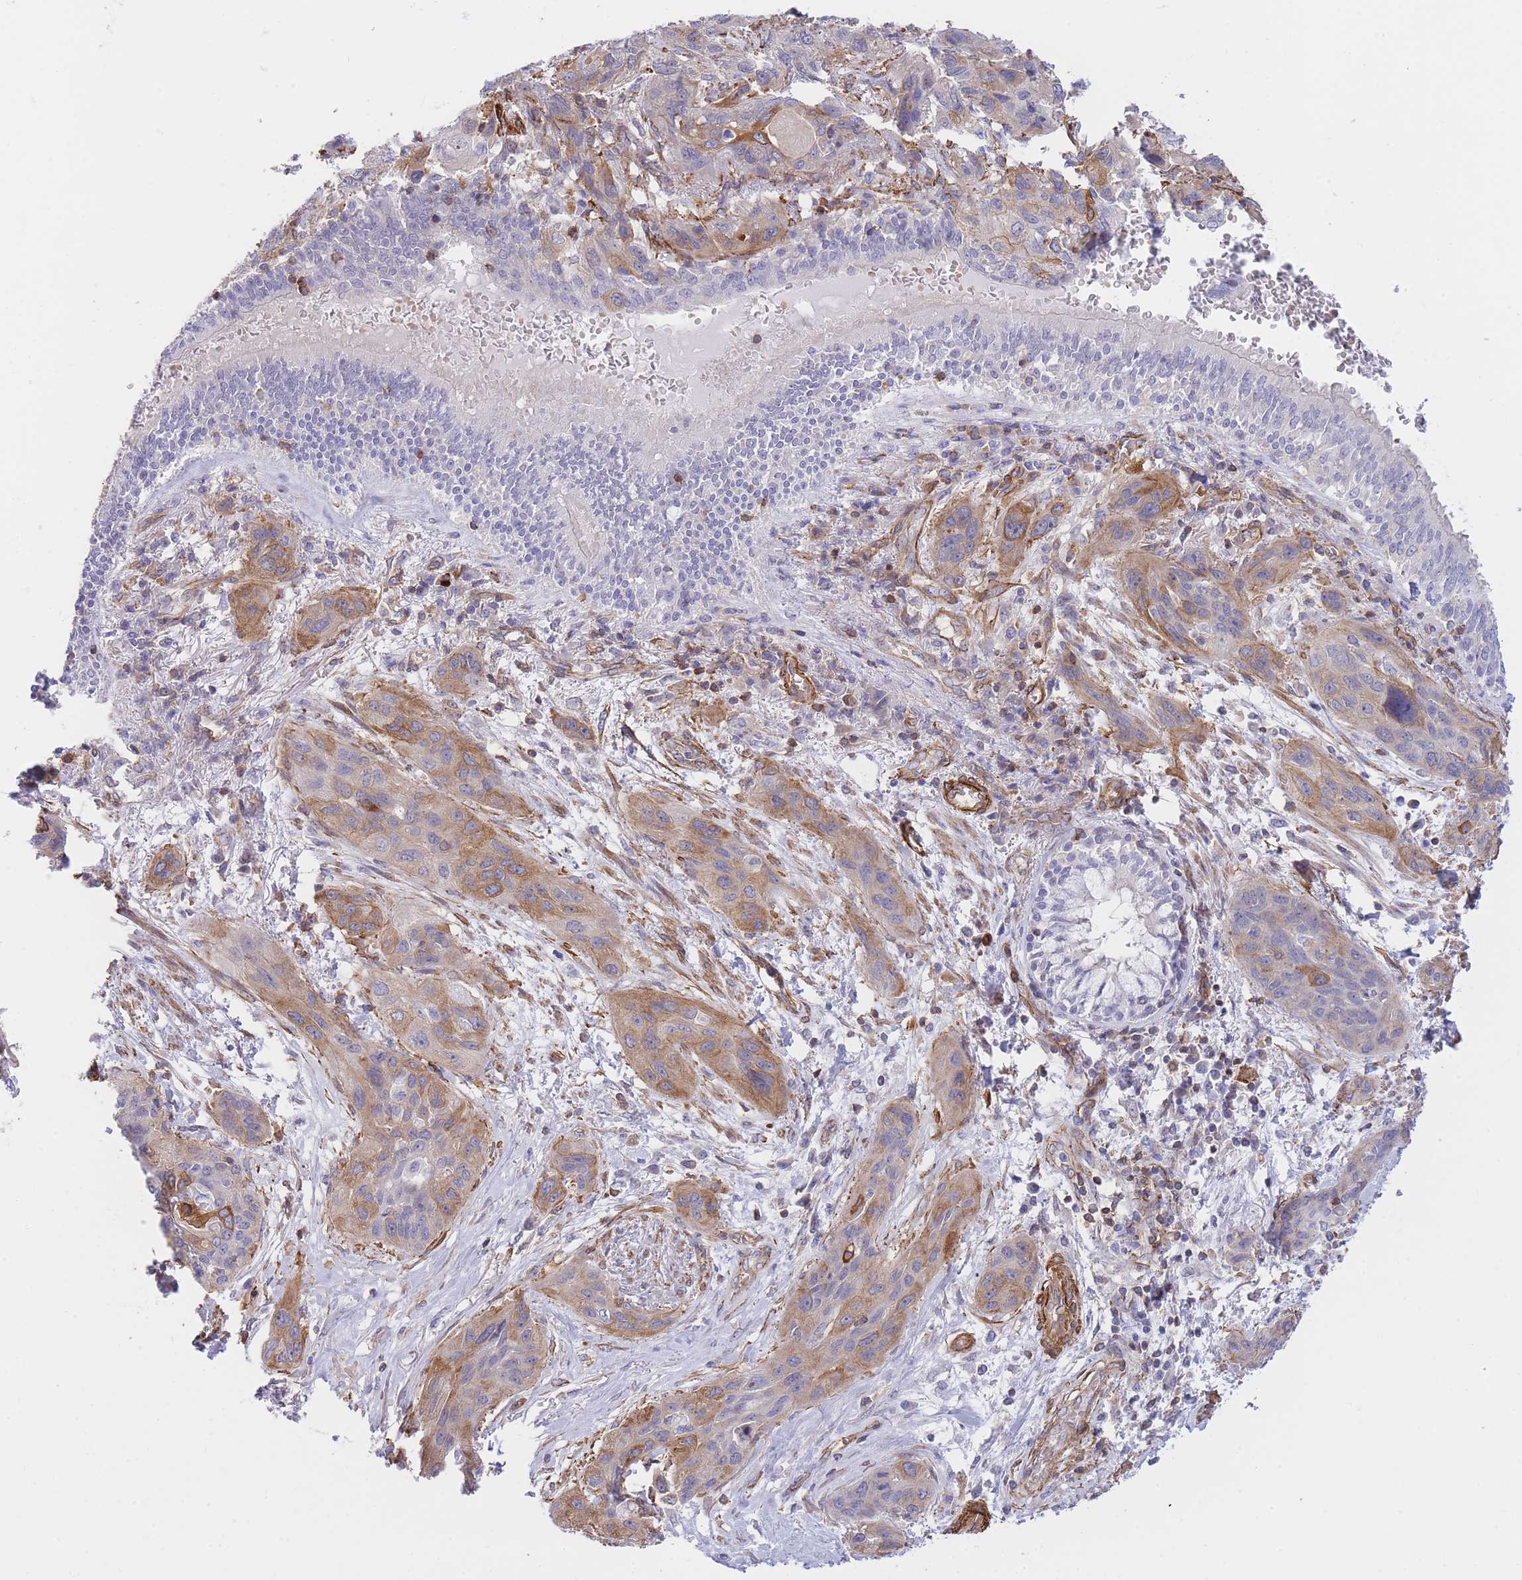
{"staining": {"intensity": "moderate", "quantity": "25%-75%", "location": "cytoplasmic/membranous"}, "tissue": "lung cancer", "cell_type": "Tumor cells", "image_type": "cancer", "snomed": [{"axis": "morphology", "description": "Squamous cell carcinoma, NOS"}, {"axis": "topography", "description": "Lung"}], "caption": "This histopathology image shows immunohistochemistry (IHC) staining of lung squamous cell carcinoma, with medium moderate cytoplasmic/membranous staining in about 25%-75% of tumor cells.", "gene": "CDC25B", "patient": {"sex": "female", "age": 70}}